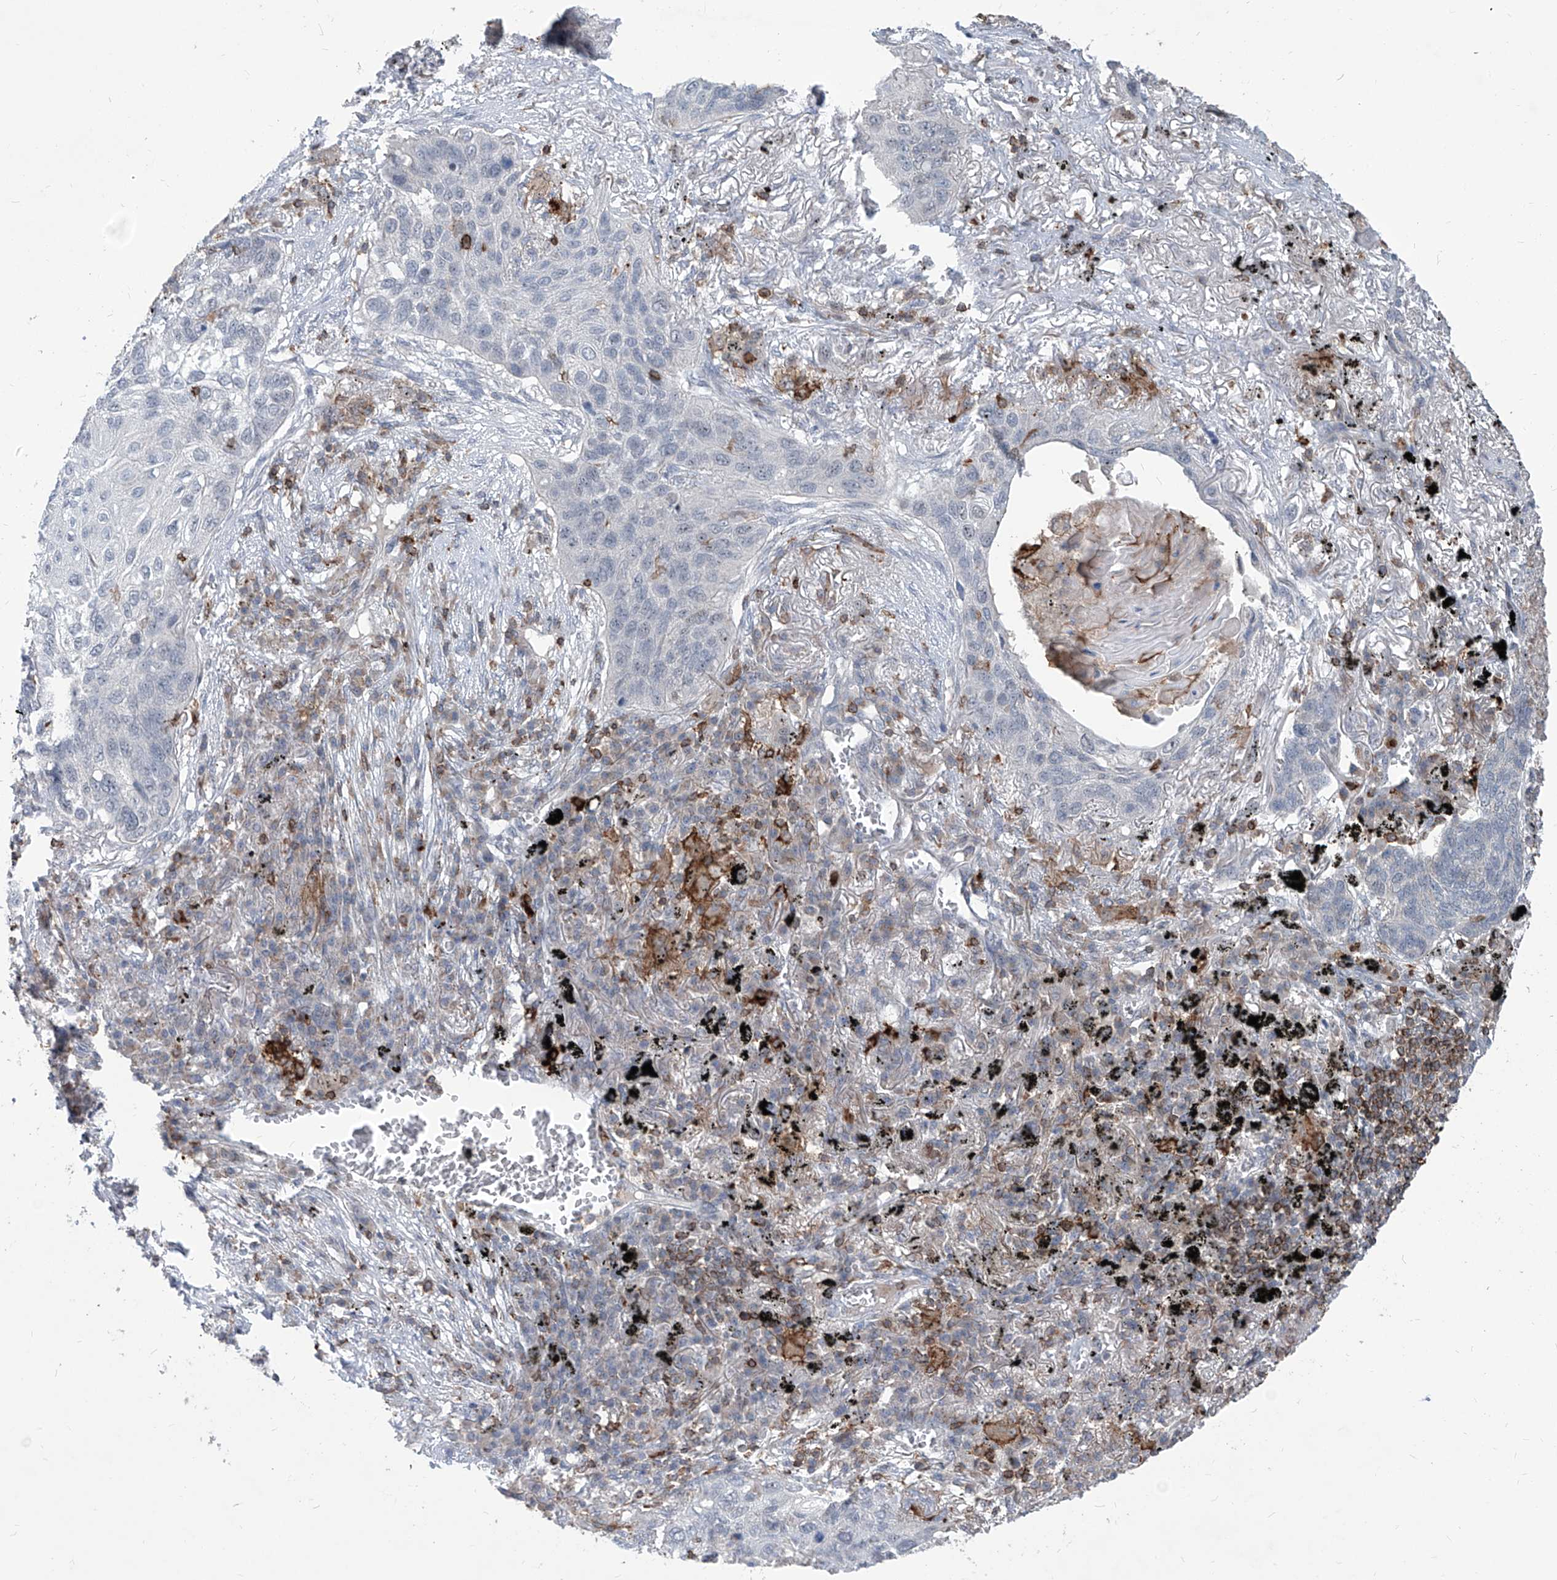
{"staining": {"intensity": "negative", "quantity": "none", "location": "none"}, "tissue": "lung cancer", "cell_type": "Tumor cells", "image_type": "cancer", "snomed": [{"axis": "morphology", "description": "Squamous cell carcinoma, NOS"}, {"axis": "topography", "description": "Lung"}], "caption": "An immunohistochemistry (IHC) histopathology image of lung squamous cell carcinoma is shown. There is no staining in tumor cells of lung squamous cell carcinoma. (Brightfield microscopy of DAB immunohistochemistry (IHC) at high magnification).", "gene": "ZBTB48", "patient": {"sex": "female", "age": 63}}